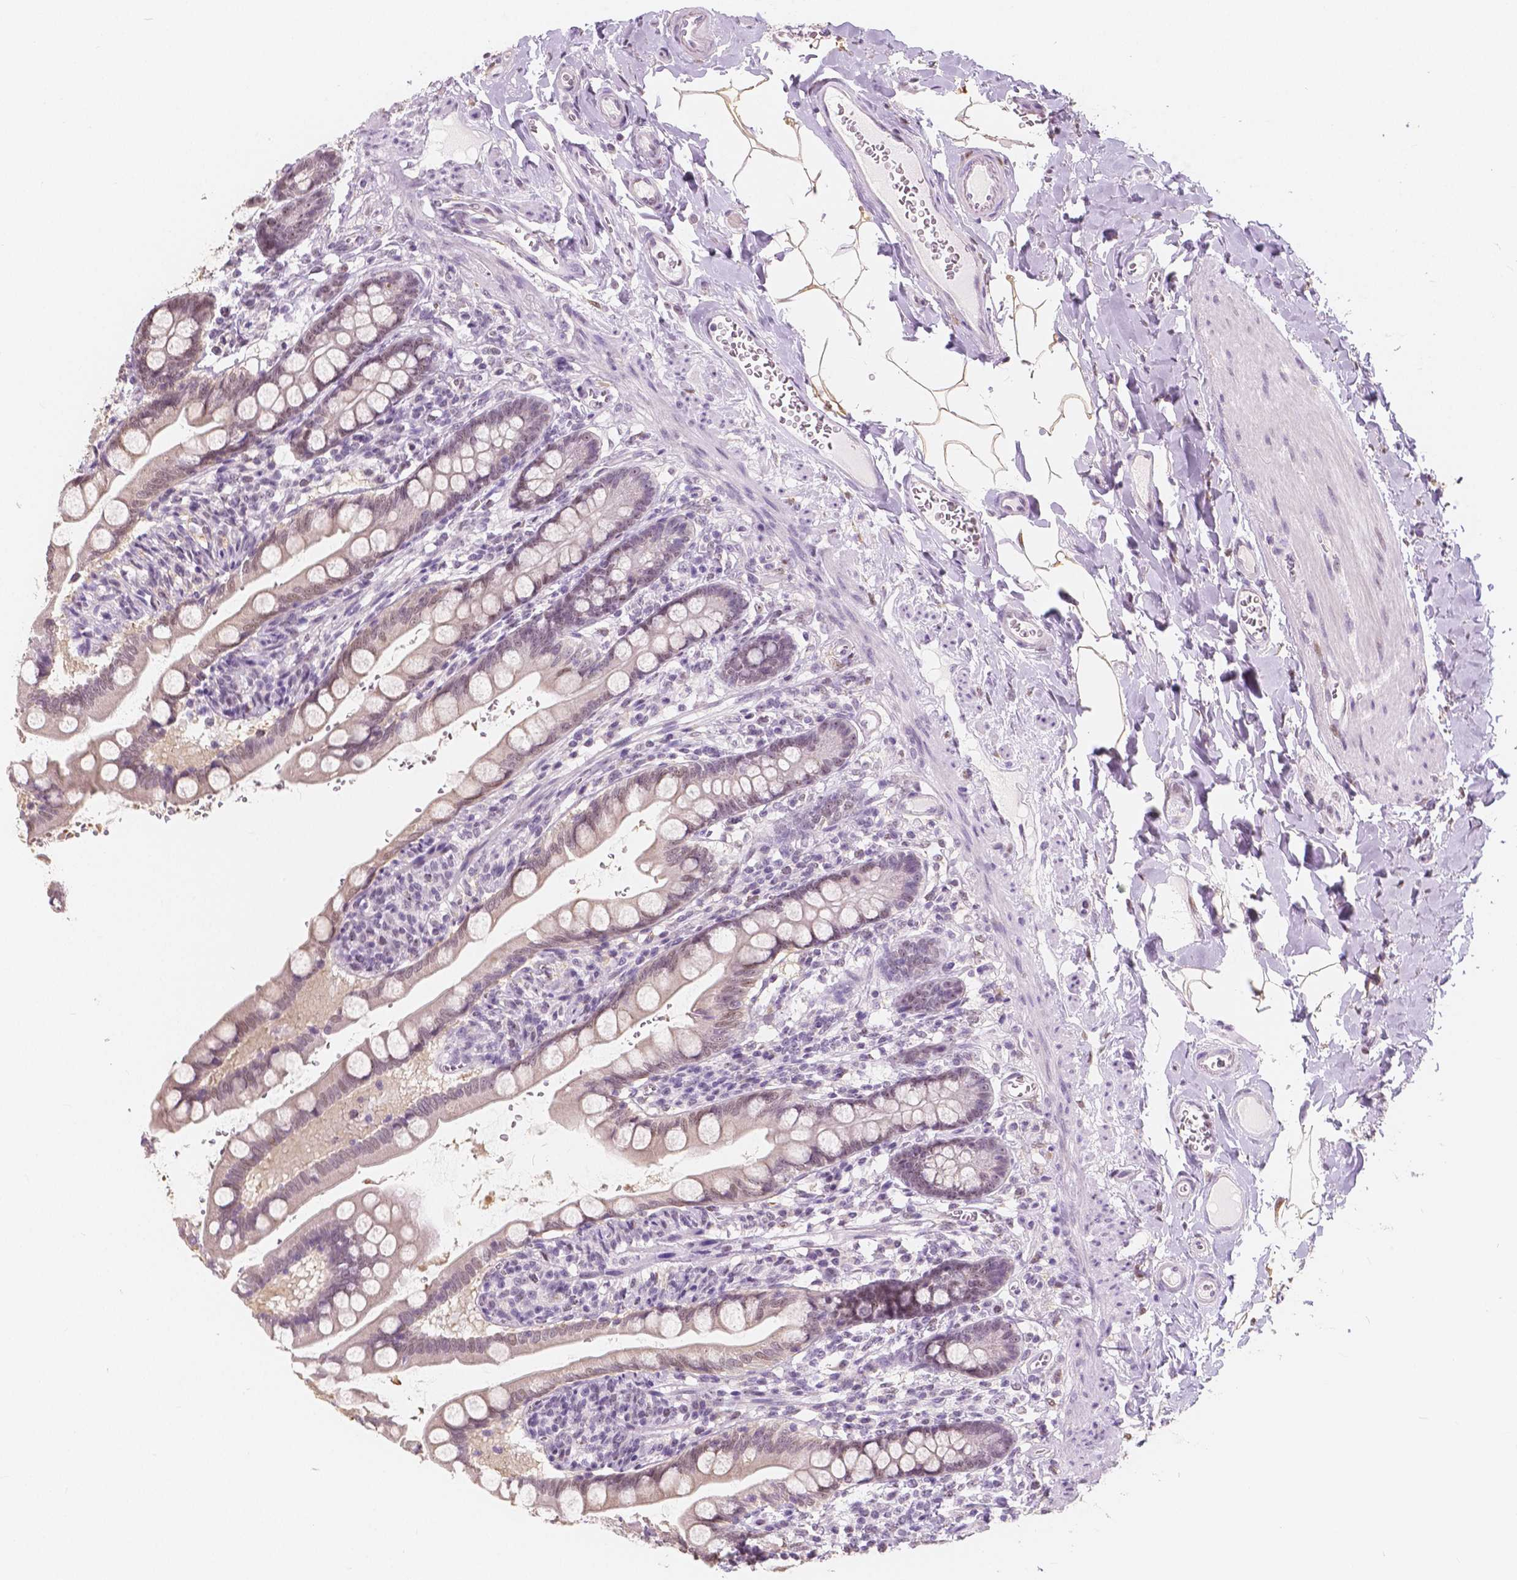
{"staining": {"intensity": "weak", "quantity": "25%-75%", "location": "cytoplasmic/membranous,nuclear"}, "tissue": "small intestine", "cell_type": "Glandular cells", "image_type": "normal", "snomed": [{"axis": "morphology", "description": "Normal tissue, NOS"}, {"axis": "topography", "description": "Small intestine"}], "caption": "Small intestine stained for a protein demonstrates weak cytoplasmic/membranous,nuclear positivity in glandular cells. The protein is stained brown, and the nuclei are stained in blue (DAB (3,3'-diaminobenzidine) IHC with brightfield microscopy, high magnification).", "gene": "NOLC1", "patient": {"sex": "female", "age": 56}}